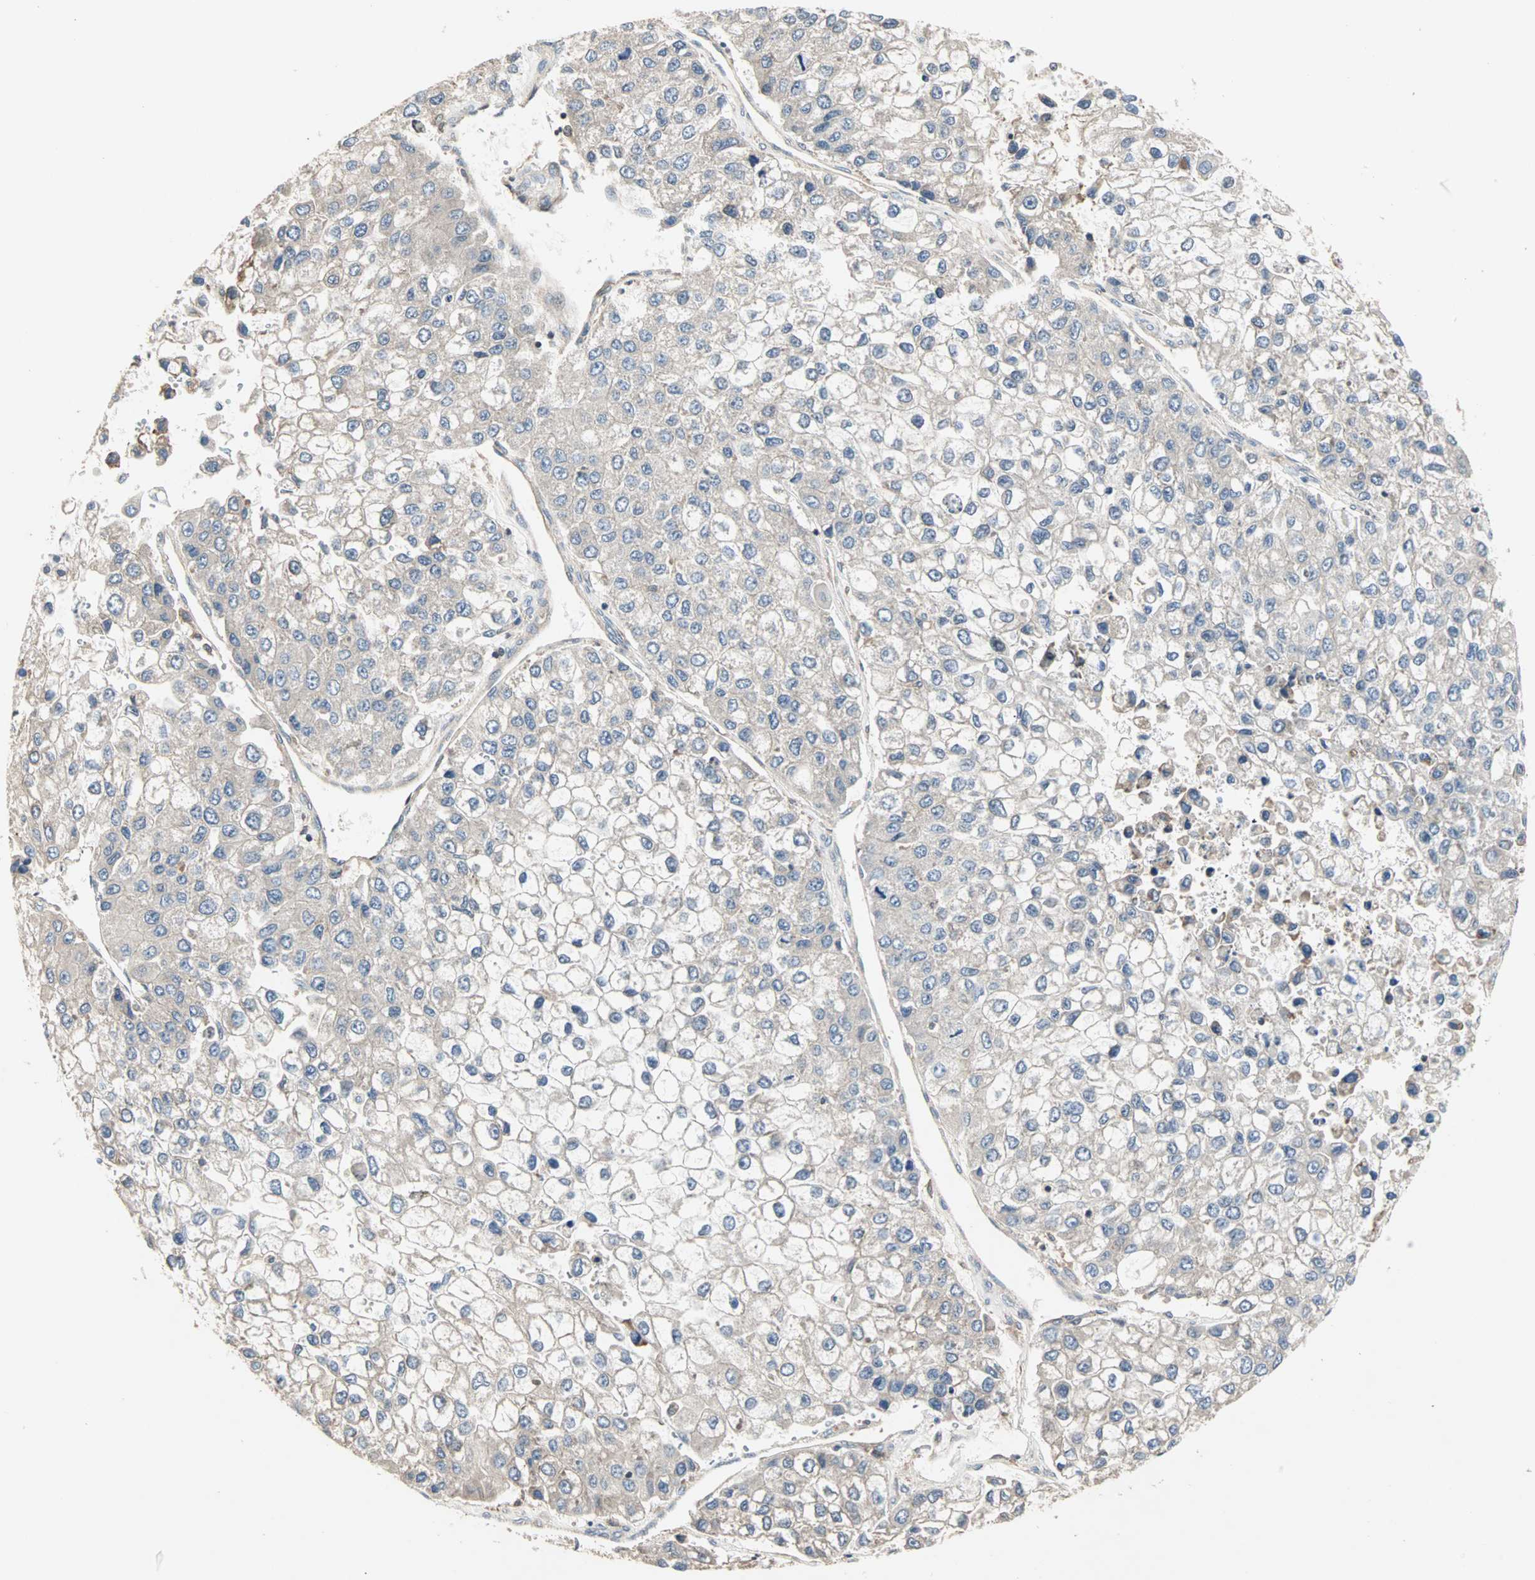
{"staining": {"intensity": "weak", "quantity": "25%-75%", "location": "cytoplasmic/membranous"}, "tissue": "liver cancer", "cell_type": "Tumor cells", "image_type": "cancer", "snomed": [{"axis": "morphology", "description": "Carcinoma, Hepatocellular, NOS"}, {"axis": "topography", "description": "Liver"}], "caption": "Immunohistochemical staining of human hepatocellular carcinoma (liver) reveals low levels of weak cytoplasmic/membranous protein expression in about 25%-75% of tumor cells.", "gene": "GNAI2", "patient": {"sex": "female", "age": 66}}